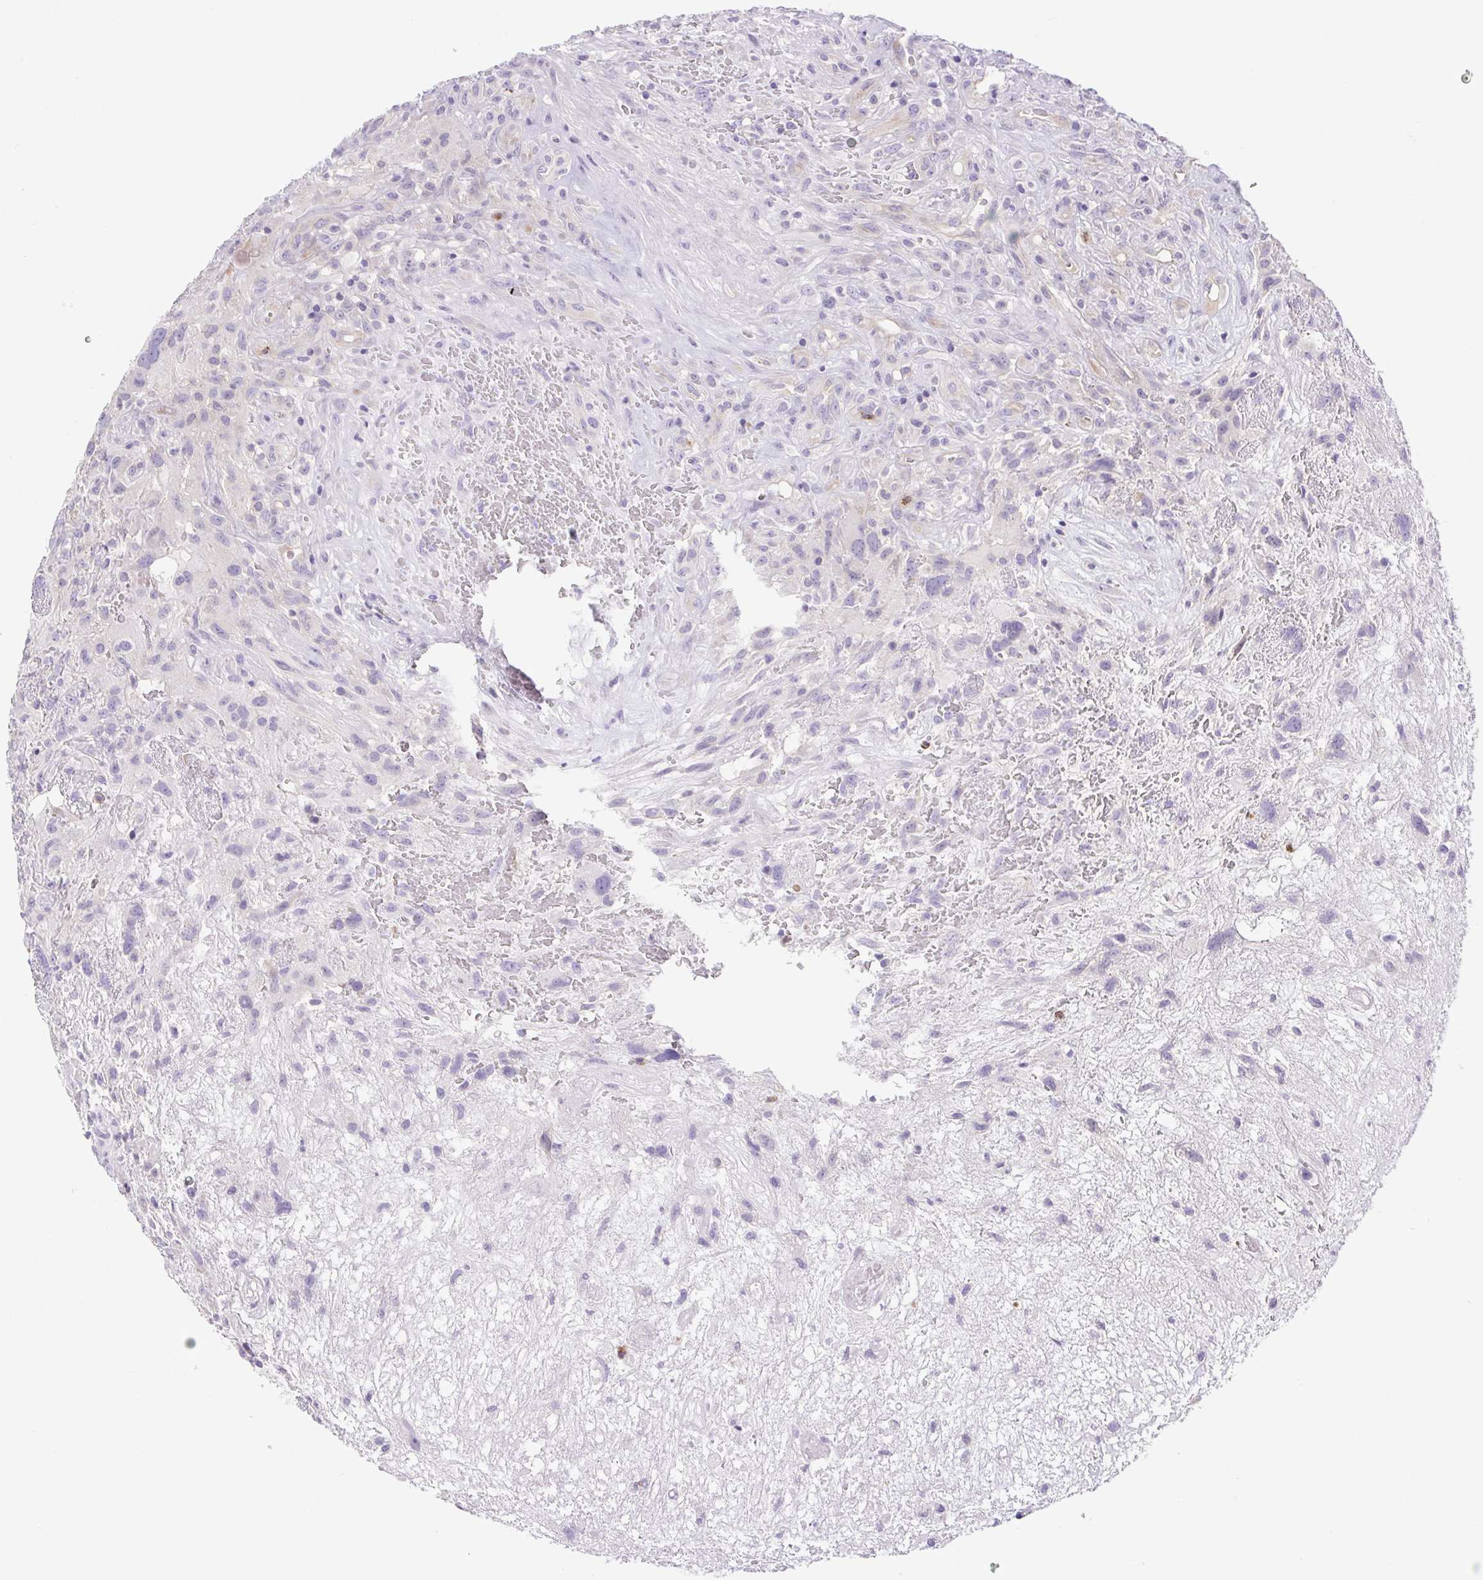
{"staining": {"intensity": "negative", "quantity": "none", "location": "none"}, "tissue": "glioma", "cell_type": "Tumor cells", "image_type": "cancer", "snomed": [{"axis": "morphology", "description": "Glioma, malignant, High grade"}, {"axis": "topography", "description": "Brain"}], "caption": "There is no significant staining in tumor cells of high-grade glioma (malignant). The staining was performed using DAB to visualize the protein expression in brown, while the nuclei were stained in blue with hematoxylin (Magnification: 20x).", "gene": "FAM177B", "patient": {"sex": "male", "age": 46}}